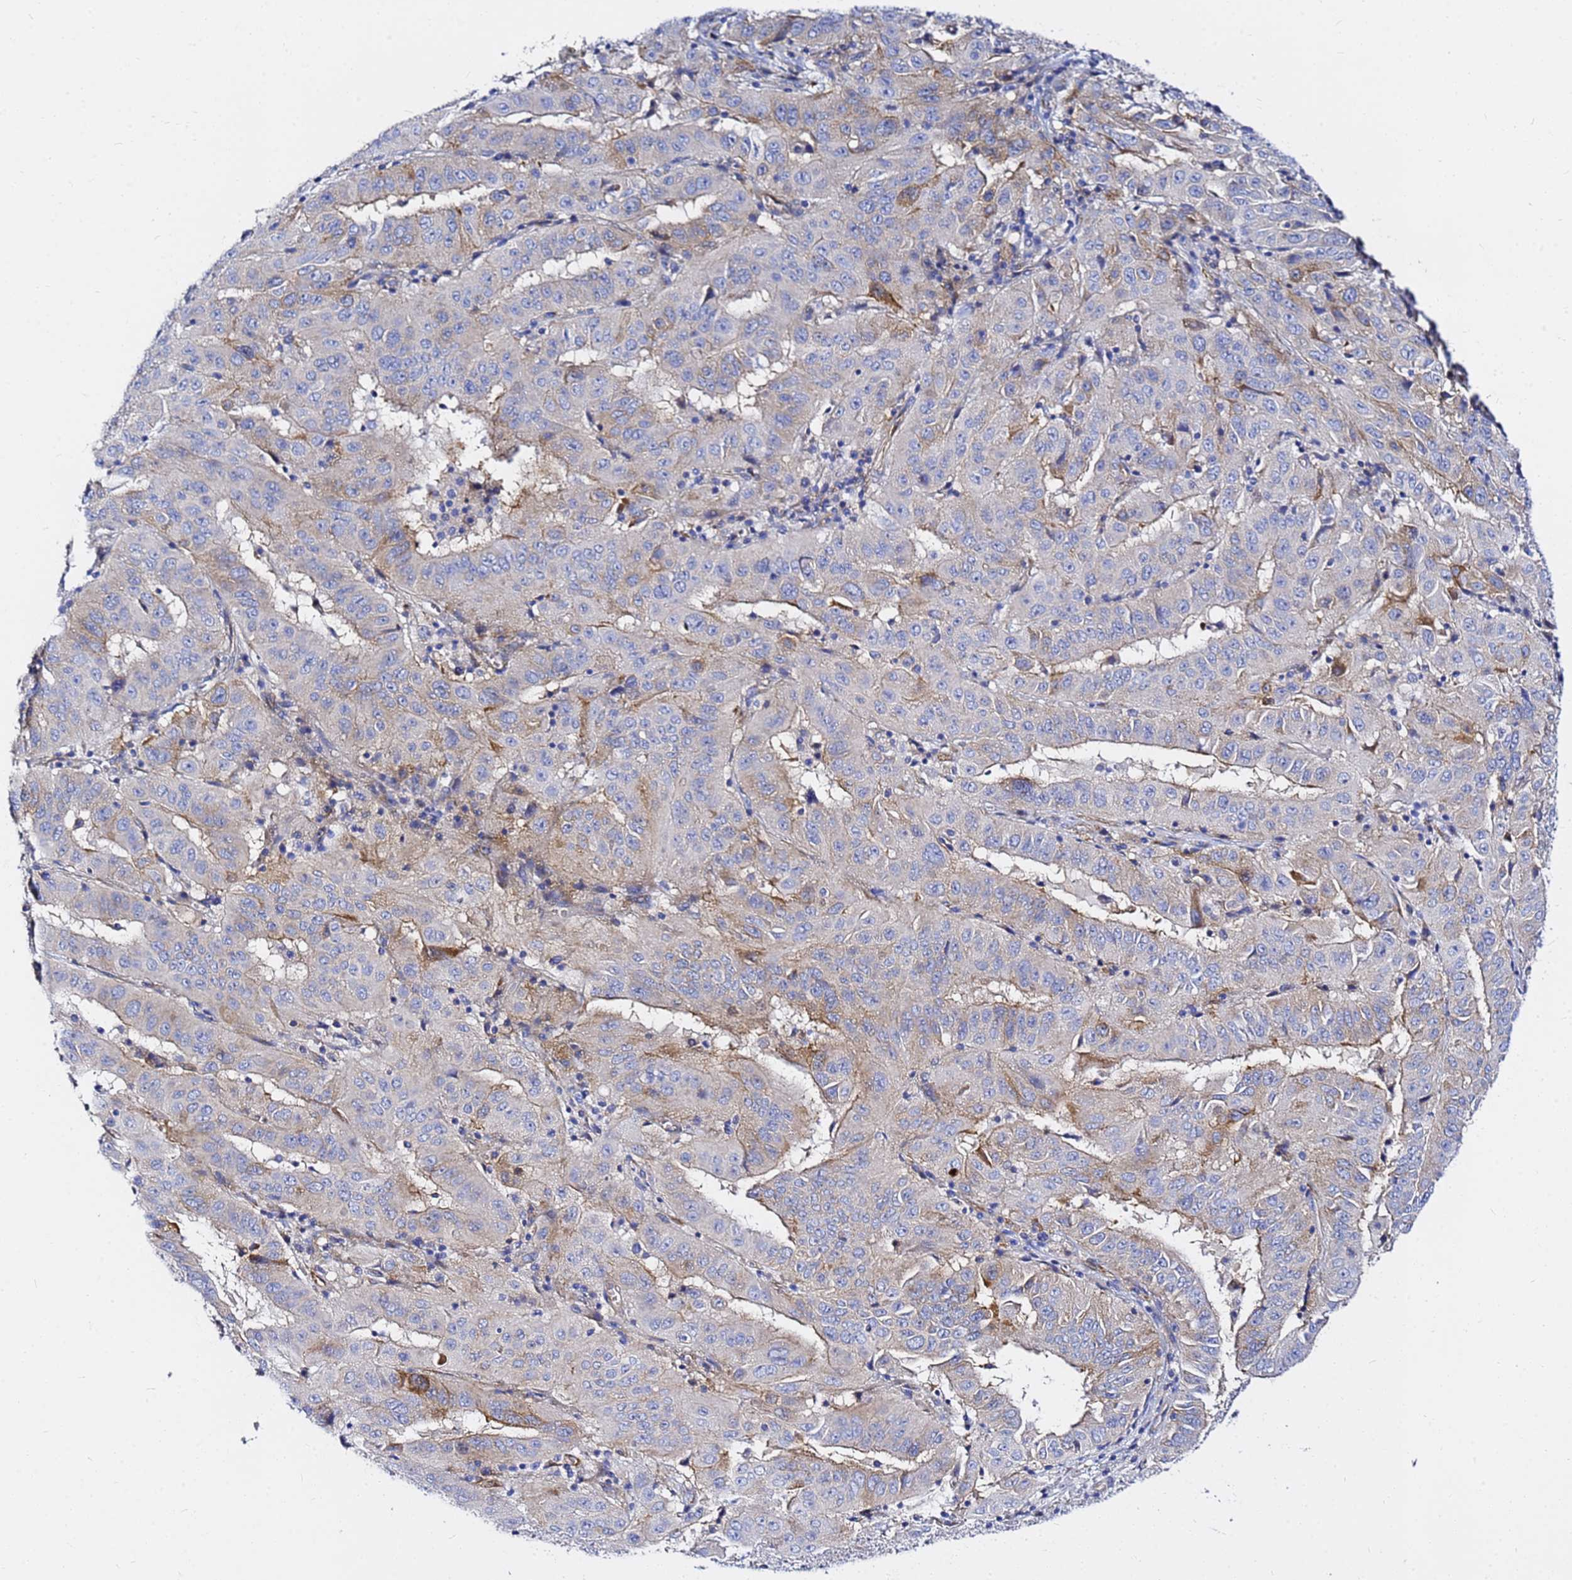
{"staining": {"intensity": "weak", "quantity": "<25%", "location": "cytoplasmic/membranous"}, "tissue": "pancreatic cancer", "cell_type": "Tumor cells", "image_type": "cancer", "snomed": [{"axis": "morphology", "description": "Adenocarcinoma, NOS"}, {"axis": "topography", "description": "Pancreas"}], "caption": "Immunohistochemistry of human pancreatic cancer (adenocarcinoma) exhibits no expression in tumor cells. (Stains: DAB immunohistochemistry (IHC) with hematoxylin counter stain, Microscopy: brightfield microscopy at high magnification).", "gene": "TUBA8", "patient": {"sex": "male", "age": 63}}